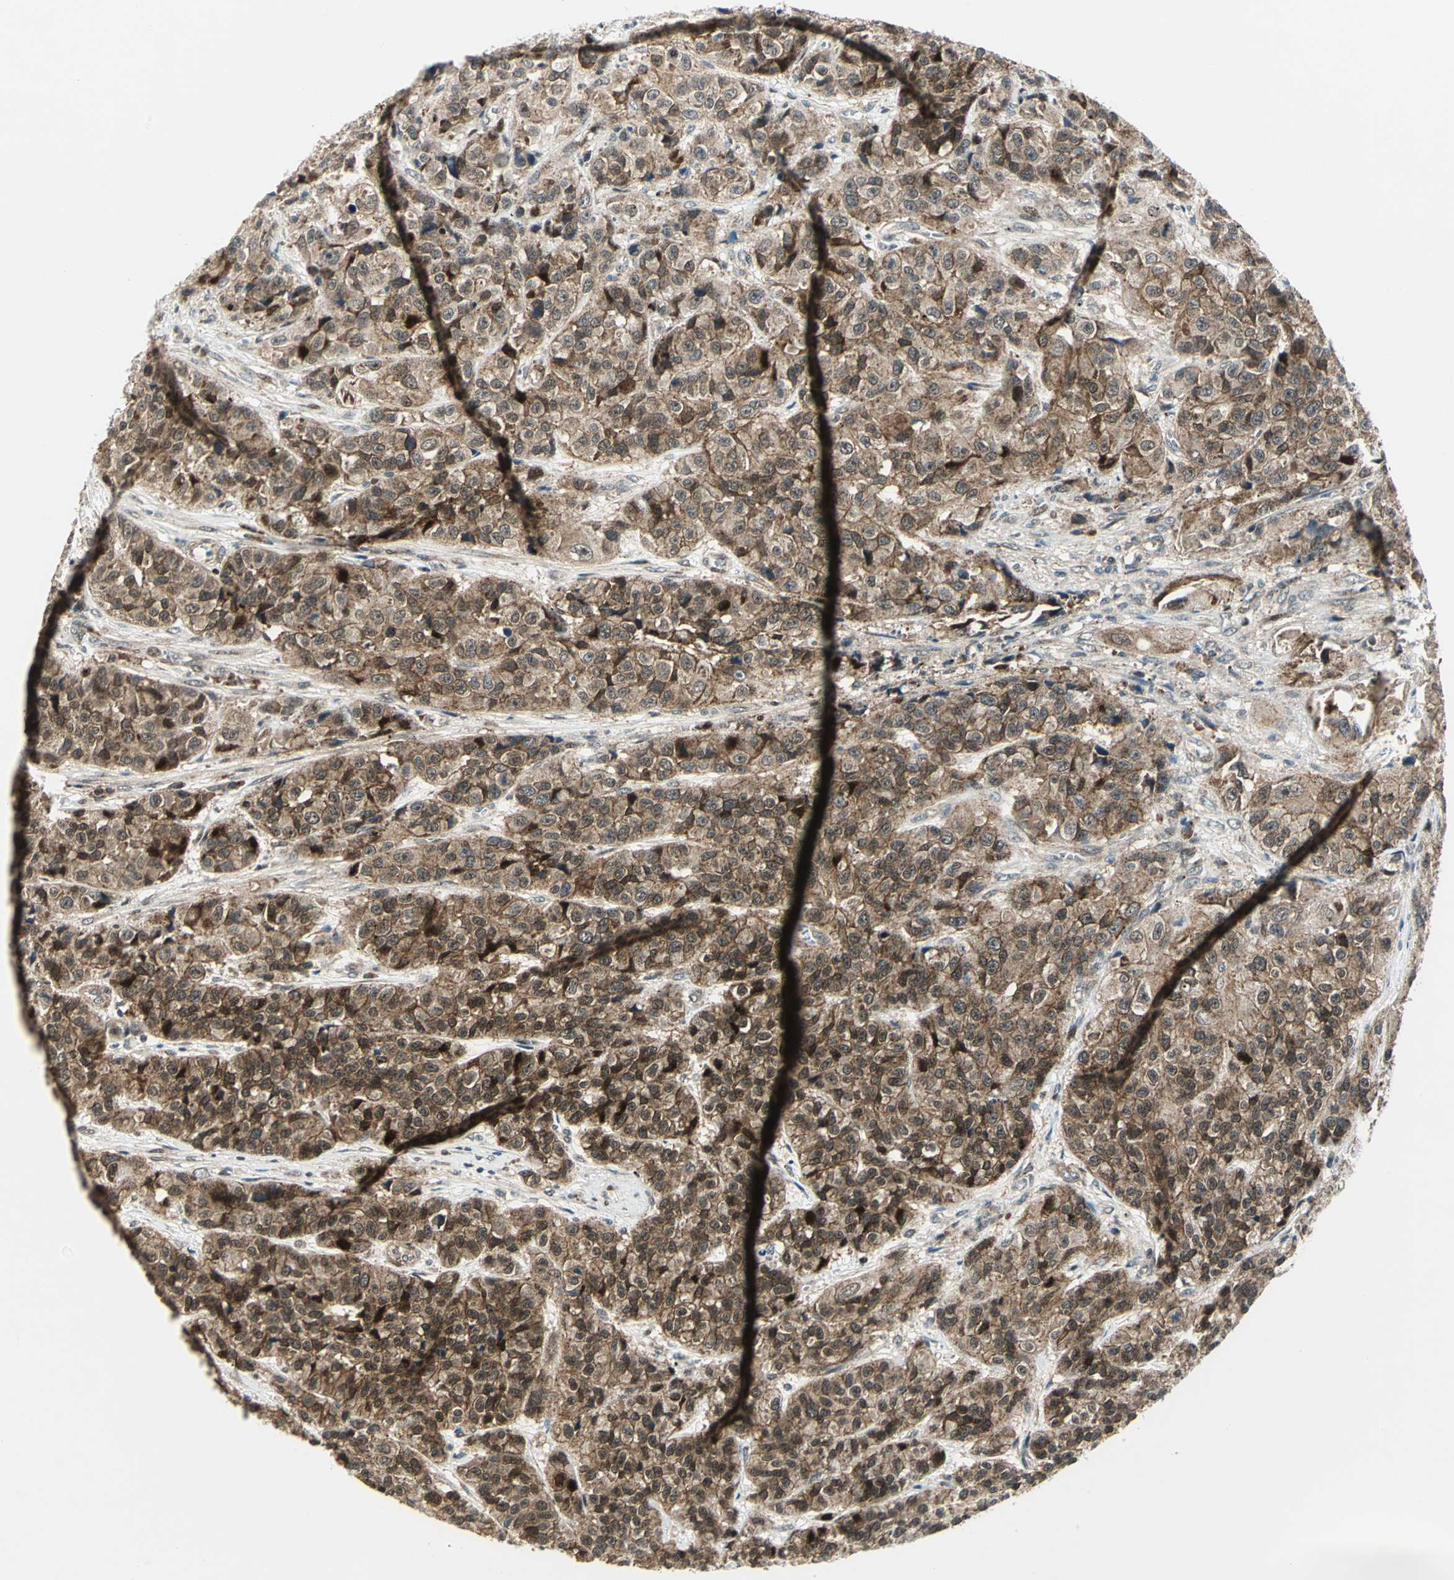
{"staining": {"intensity": "moderate", "quantity": ">75%", "location": "cytoplasmic/membranous,nuclear"}, "tissue": "urothelial cancer", "cell_type": "Tumor cells", "image_type": "cancer", "snomed": [{"axis": "morphology", "description": "Urothelial carcinoma, High grade"}, {"axis": "topography", "description": "Urinary bladder"}], "caption": "This photomicrograph shows IHC staining of human high-grade urothelial carcinoma, with medium moderate cytoplasmic/membranous and nuclear expression in about >75% of tumor cells.", "gene": "ATP6V1A", "patient": {"sex": "female", "age": 81}}